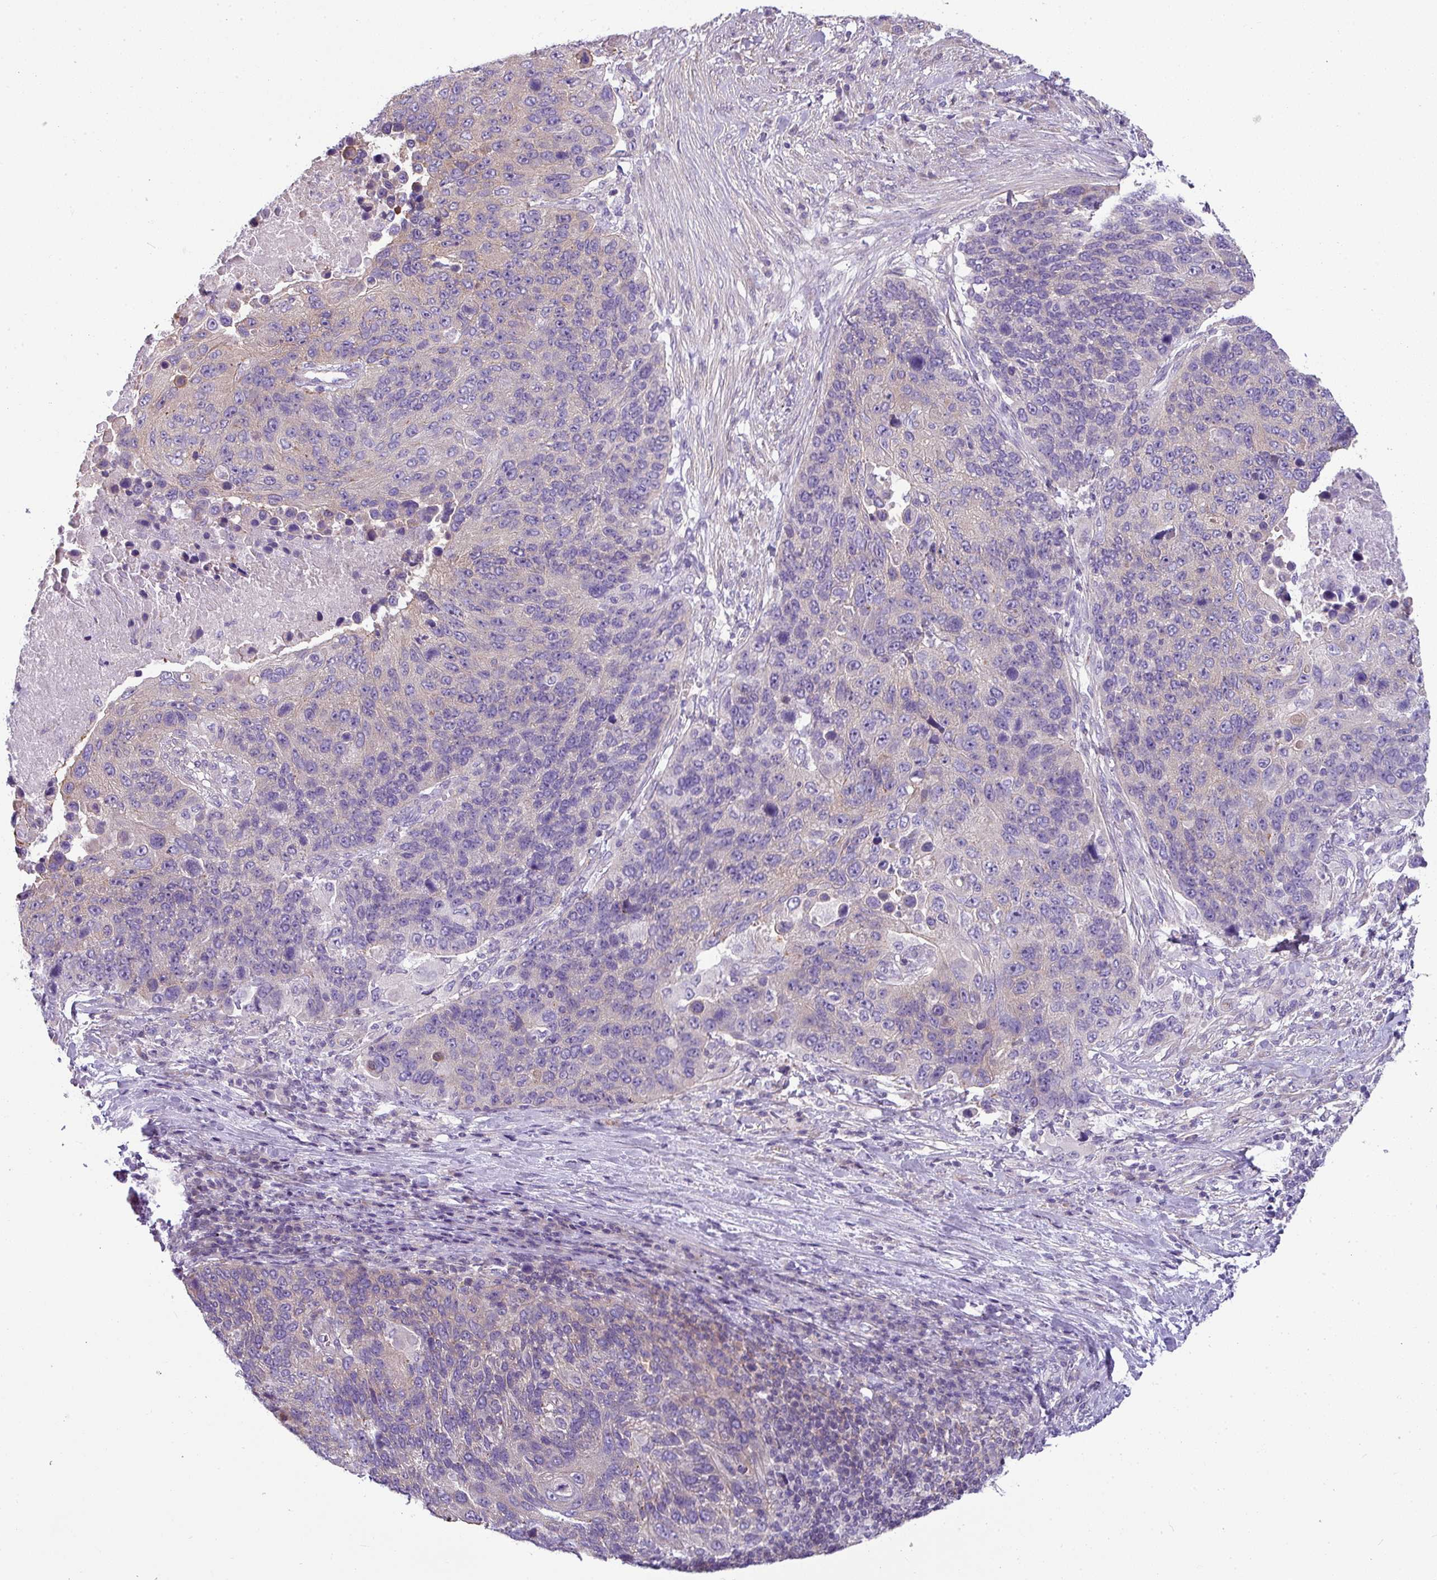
{"staining": {"intensity": "negative", "quantity": "none", "location": "none"}, "tissue": "lung cancer", "cell_type": "Tumor cells", "image_type": "cancer", "snomed": [{"axis": "morphology", "description": "Normal tissue, NOS"}, {"axis": "morphology", "description": "Squamous cell carcinoma, NOS"}, {"axis": "topography", "description": "Lymph node"}, {"axis": "topography", "description": "Lung"}], "caption": "Immunohistochemistry (IHC) photomicrograph of human lung cancer (squamous cell carcinoma) stained for a protein (brown), which reveals no positivity in tumor cells.", "gene": "PALS2", "patient": {"sex": "male", "age": 66}}